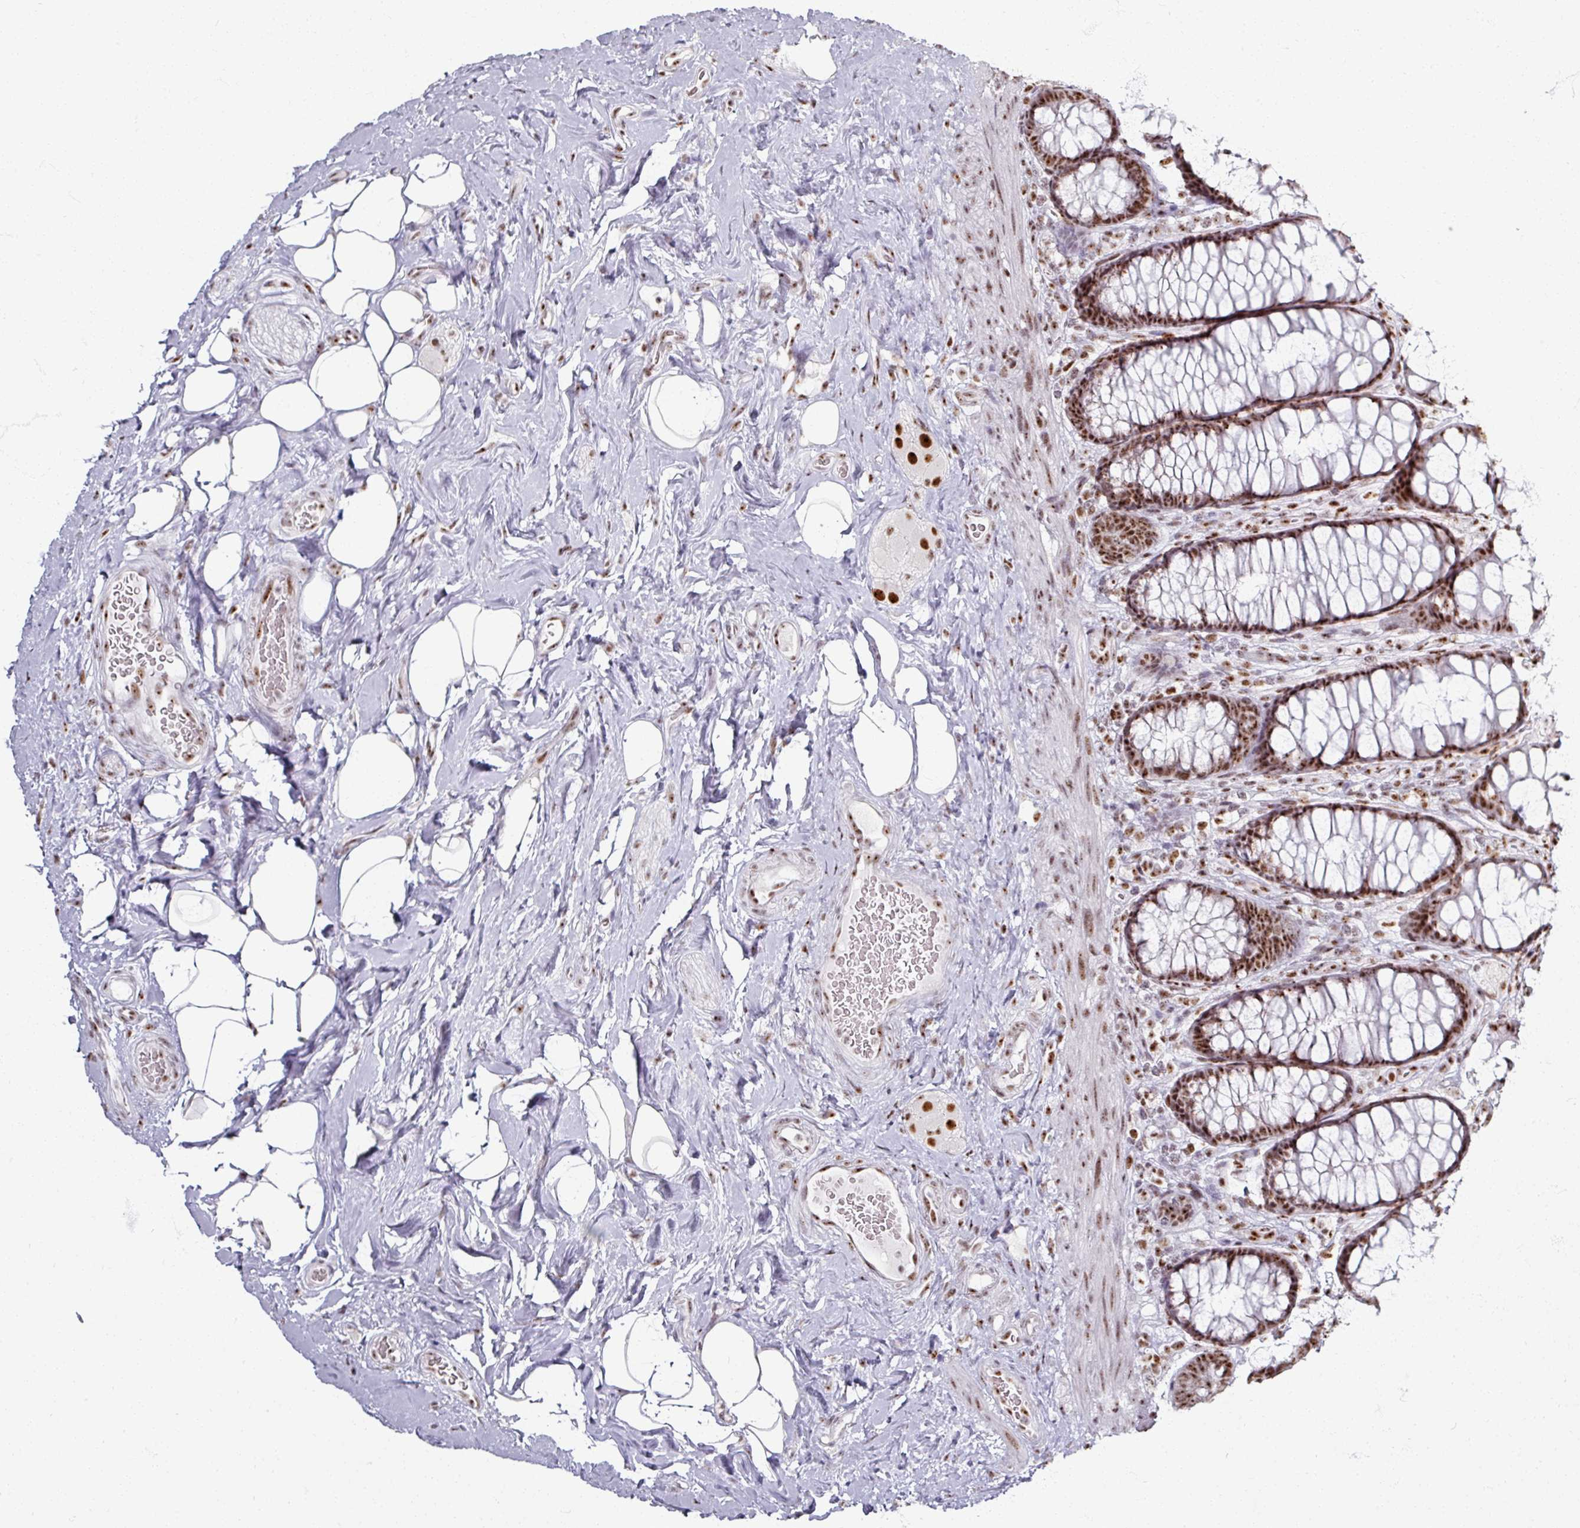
{"staining": {"intensity": "strong", "quantity": ">75%", "location": "nuclear"}, "tissue": "rectum", "cell_type": "Glandular cells", "image_type": "normal", "snomed": [{"axis": "morphology", "description": "Normal tissue, NOS"}, {"axis": "topography", "description": "Rectum"}], "caption": "A brown stain labels strong nuclear positivity of a protein in glandular cells of normal human rectum. (Brightfield microscopy of DAB IHC at high magnification).", "gene": "ADAR", "patient": {"sex": "female", "age": 67}}